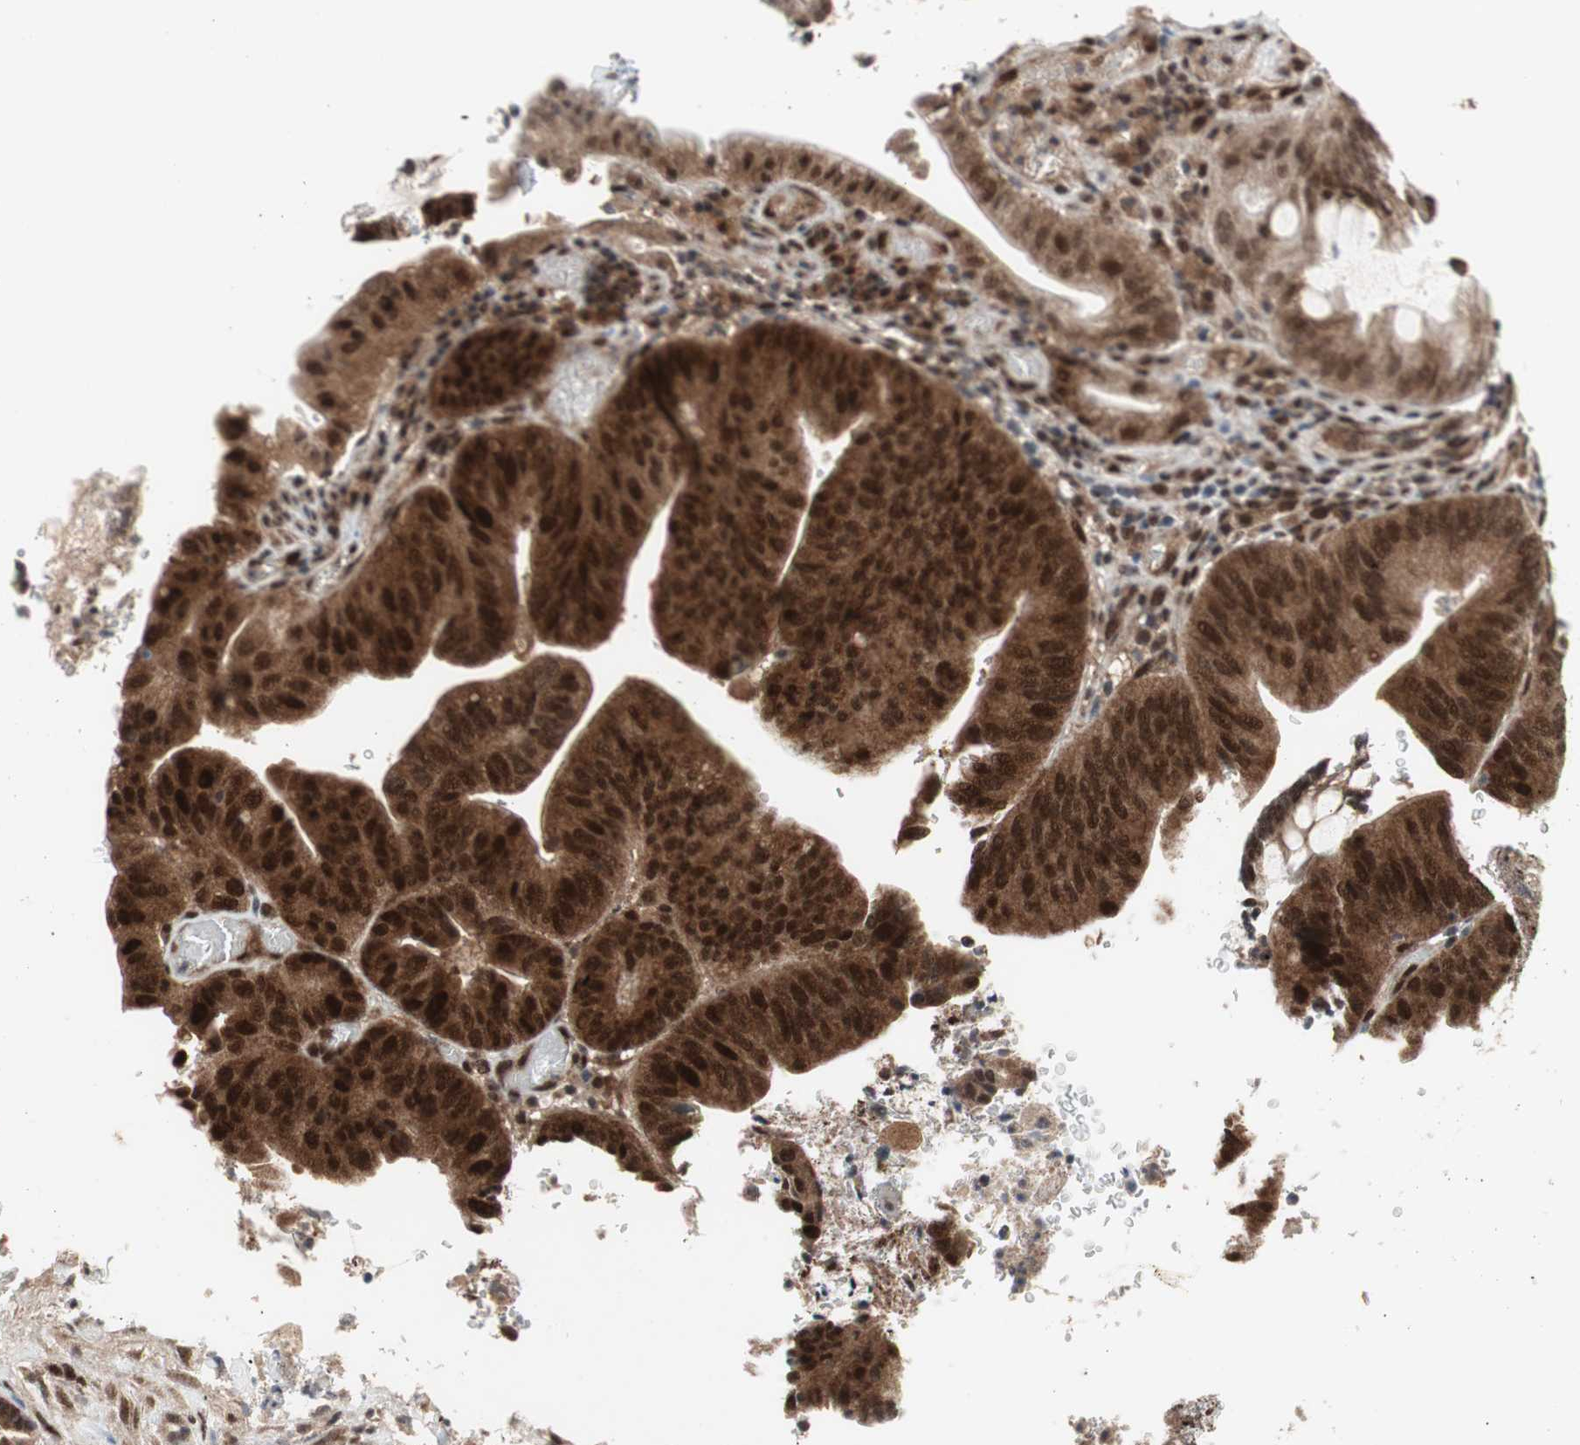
{"staining": {"intensity": "strong", "quantity": ">75%", "location": "cytoplasmic/membranous,nuclear"}, "tissue": "colorectal cancer", "cell_type": "Tumor cells", "image_type": "cancer", "snomed": [{"axis": "morphology", "description": "Normal tissue, NOS"}, {"axis": "morphology", "description": "Adenocarcinoma, NOS"}, {"axis": "topography", "description": "Colon"}], "caption": "Colorectal cancer stained with a brown dye reveals strong cytoplasmic/membranous and nuclear positive staining in about >75% of tumor cells.", "gene": "TCF12", "patient": {"sex": "male", "age": 82}}